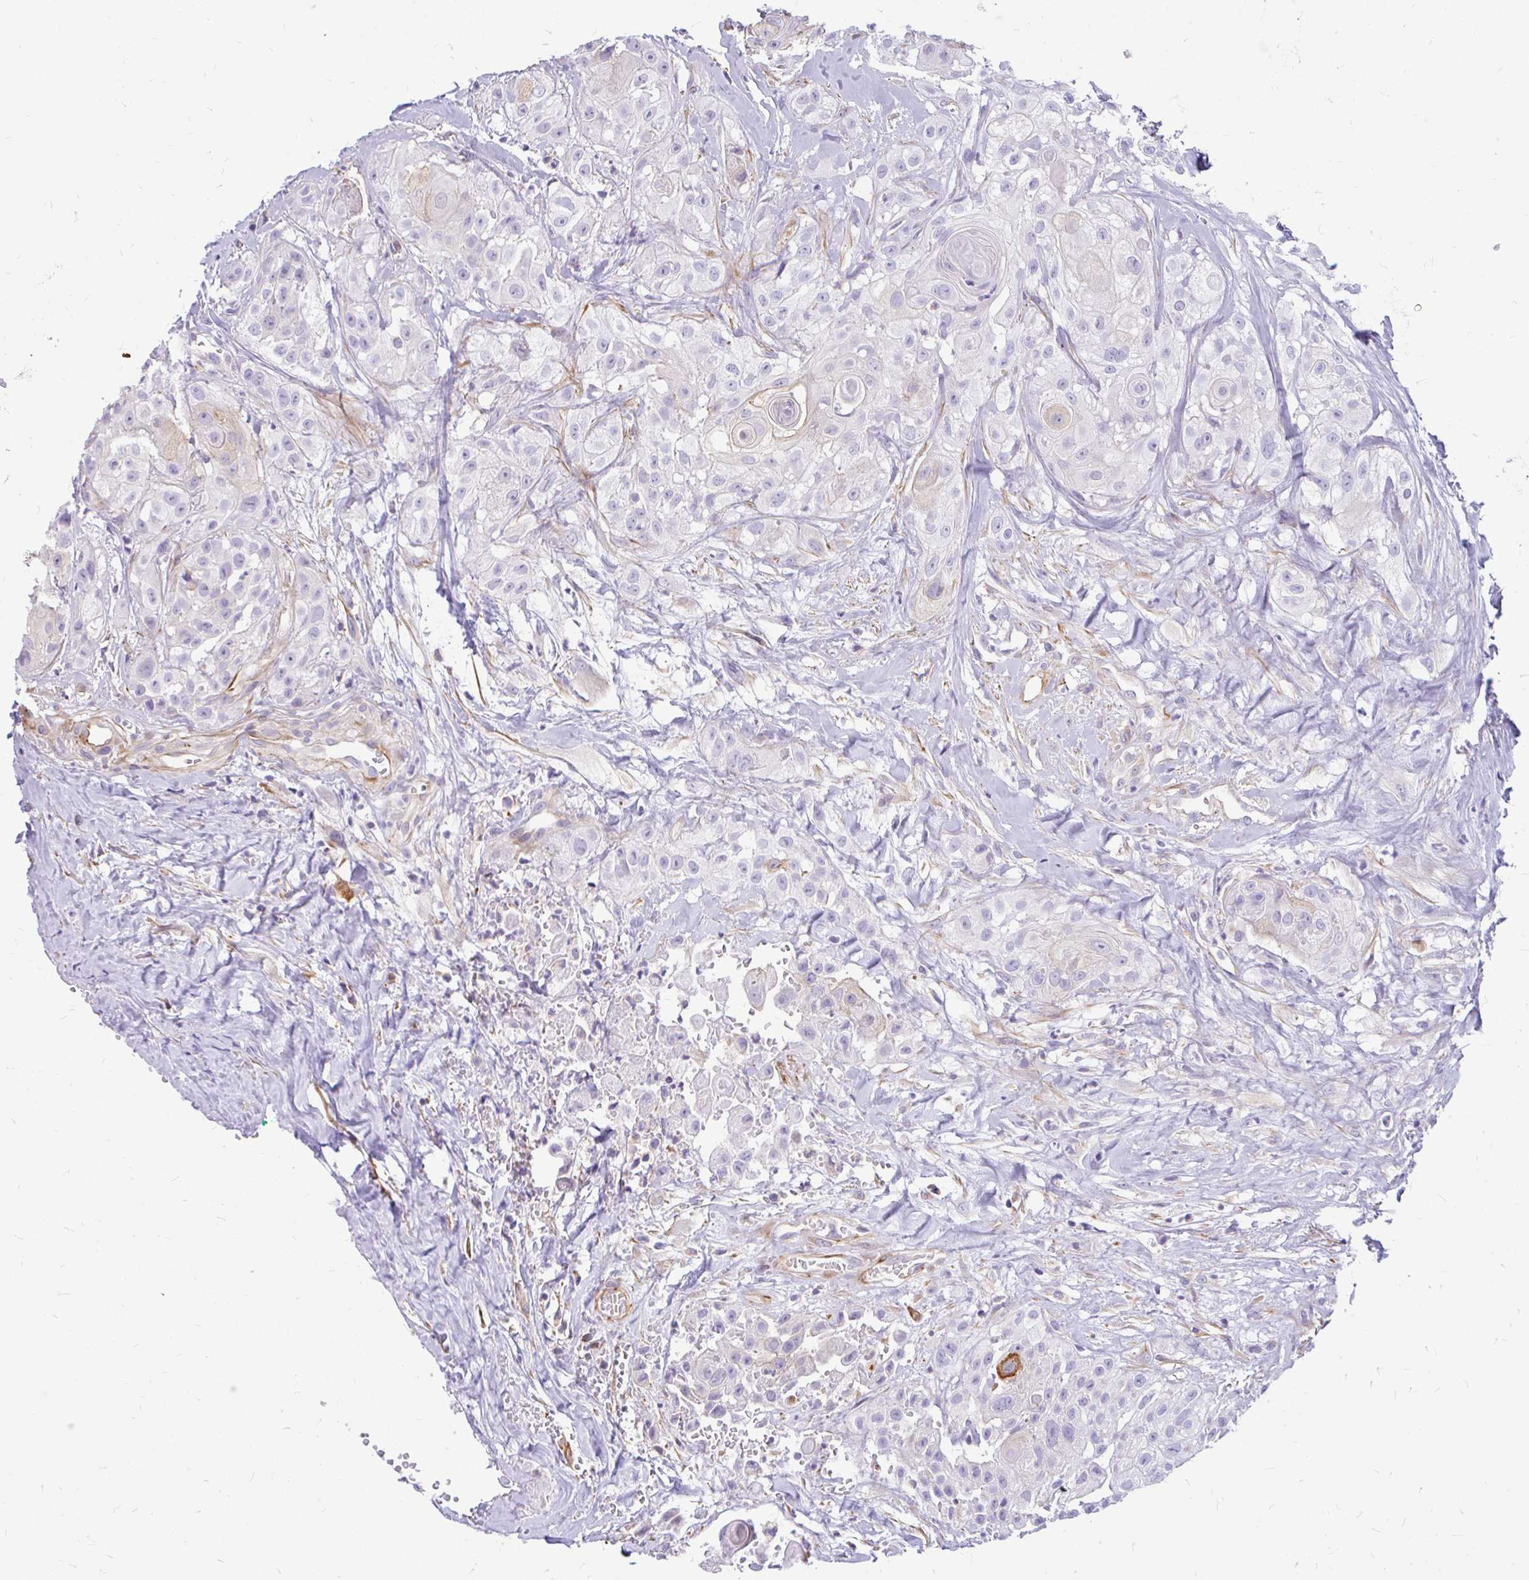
{"staining": {"intensity": "negative", "quantity": "none", "location": "none"}, "tissue": "head and neck cancer", "cell_type": "Tumor cells", "image_type": "cancer", "snomed": [{"axis": "morphology", "description": "Squamous cell carcinoma, NOS"}, {"axis": "topography", "description": "Head-Neck"}], "caption": "This is a image of immunohistochemistry staining of head and neck cancer (squamous cell carcinoma), which shows no positivity in tumor cells. (DAB (3,3'-diaminobenzidine) immunohistochemistry (IHC) visualized using brightfield microscopy, high magnification).", "gene": "FAM83C", "patient": {"sex": "male", "age": 83}}